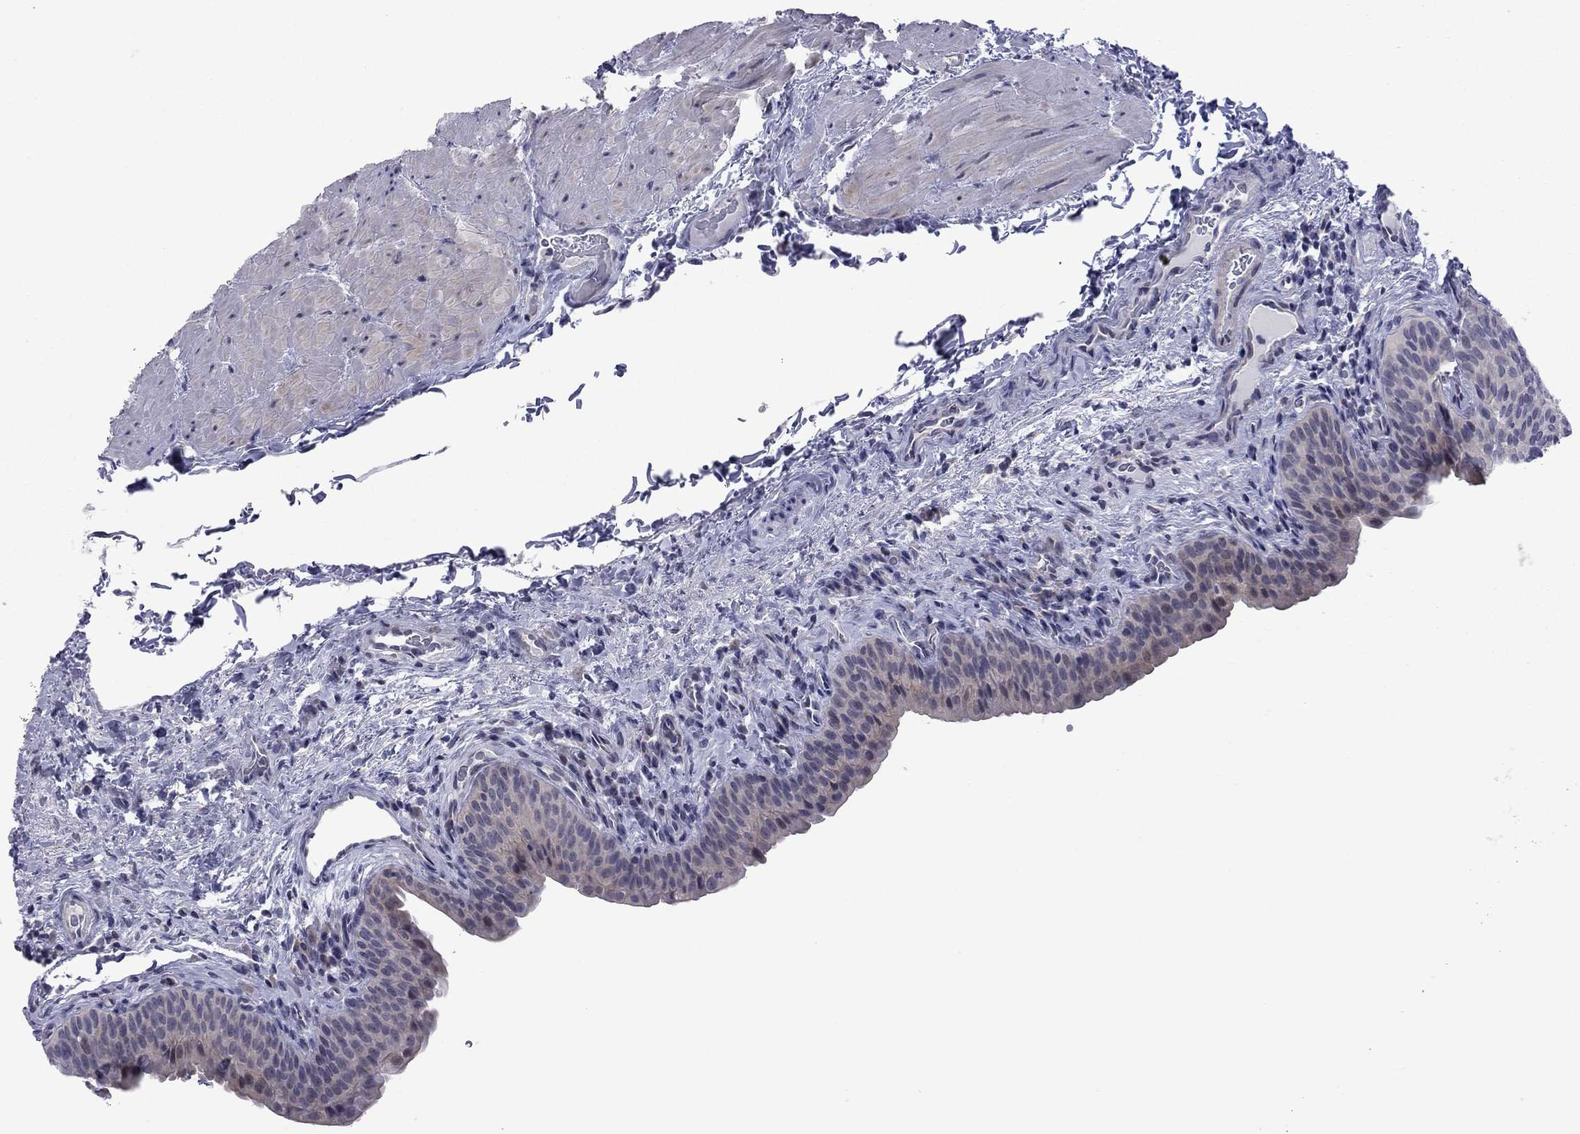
{"staining": {"intensity": "negative", "quantity": "none", "location": "none"}, "tissue": "urinary bladder", "cell_type": "Urothelial cells", "image_type": "normal", "snomed": [{"axis": "morphology", "description": "Normal tissue, NOS"}, {"axis": "topography", "description": "Urinary bladder"}], "caption": "Immunohistochemistry (IHC) micrograph of unremarkable urinary bladder: urinary bladder stained with DAB displays no significant protein expression in urothelial cells. (Stains: DAB (3,3'-diaminobenzidine) immunohistochemistry (IHC) with hematoxylin counter stain, Microscopy: brightfield microscopy at high magnification).", "gene": "POU5F2", "patient": {"sex": "male", "age": 66}}